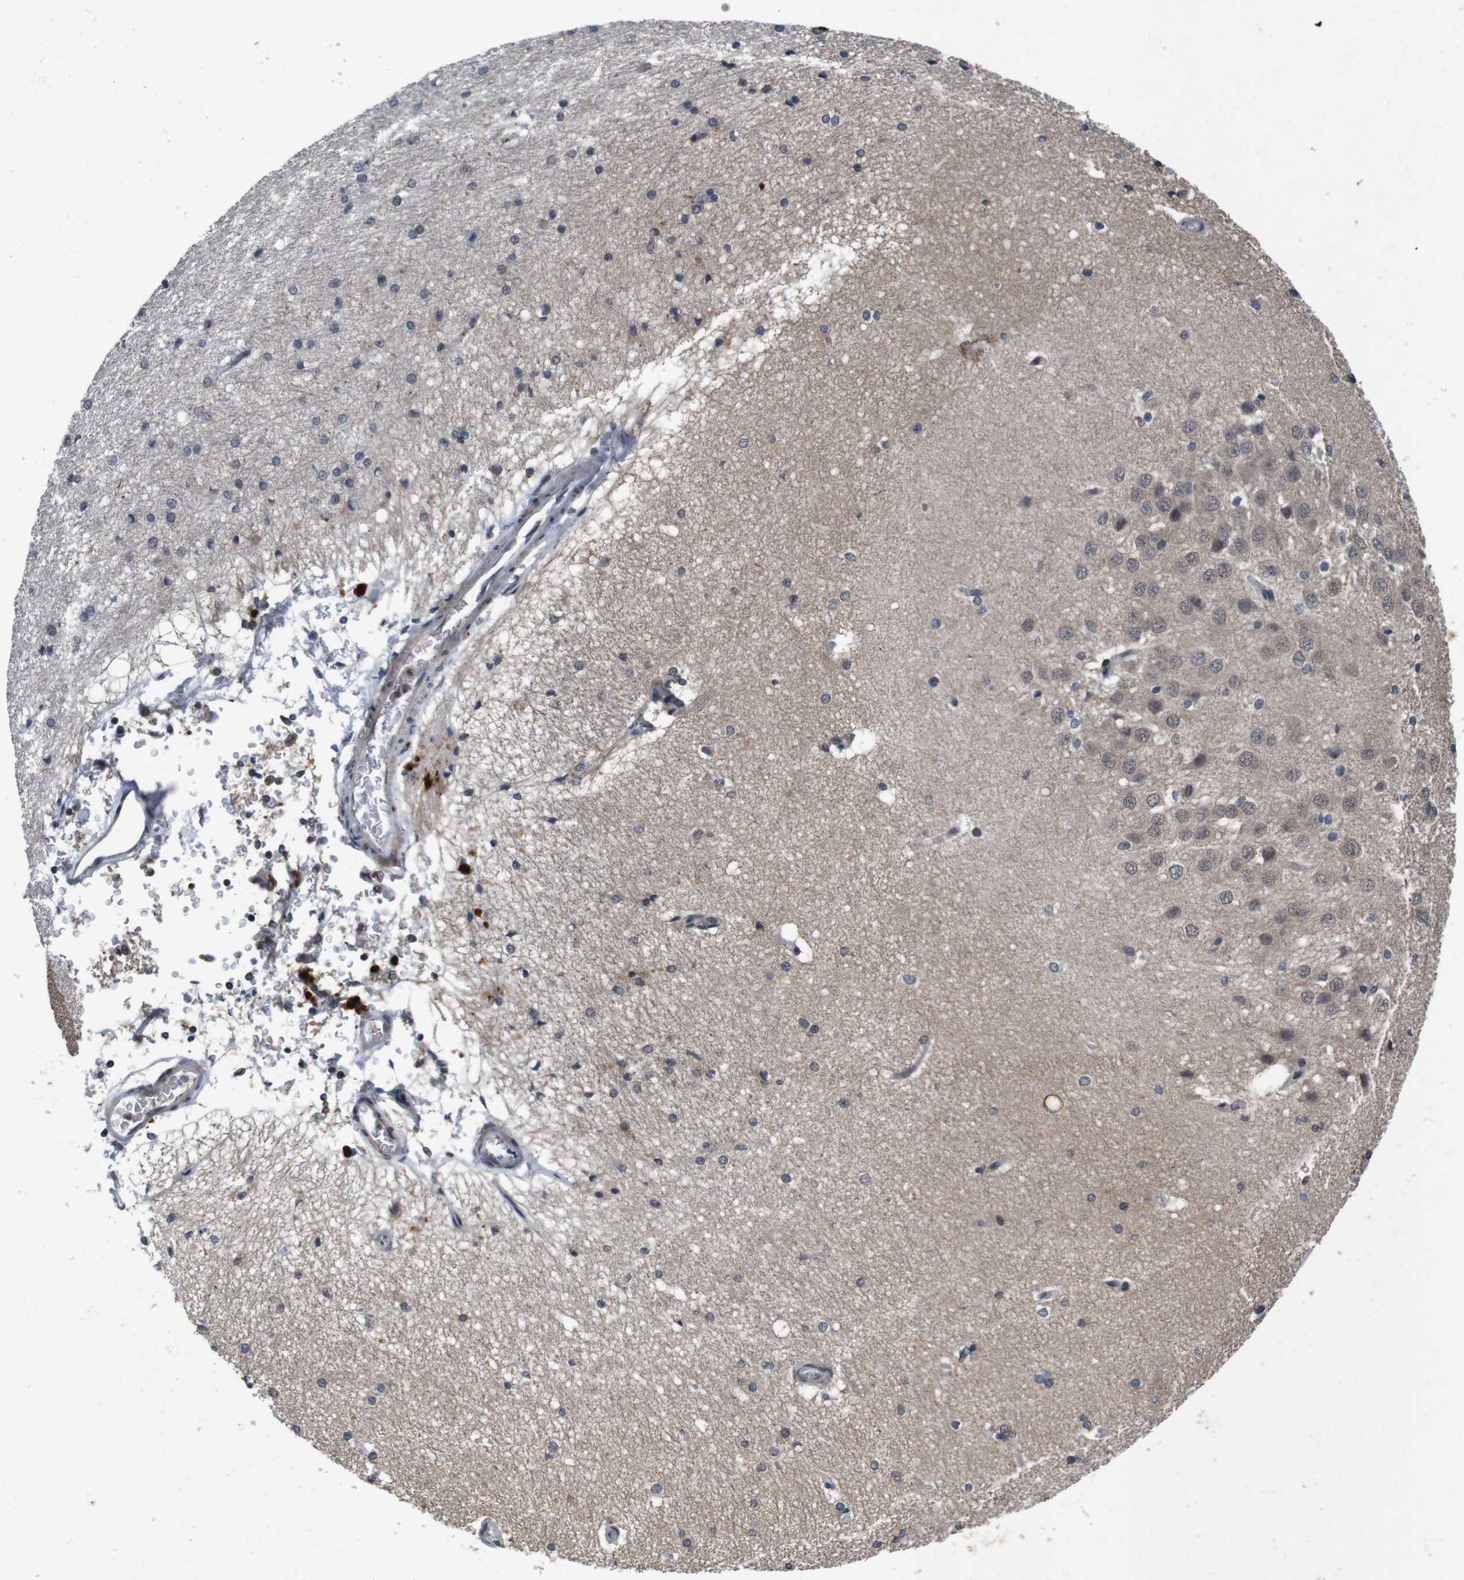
{"staining": {"intensity": "weak", "quantity": "<25%", "location": "cytoplasmic/membranous"}, "tissue": "hippocampus", "cell_type": "Glial cells", "image_type": "normal", "snomed": [{"axis": "morphology", "description": "Normal tissue, NOS"}, {"axis": "topography", "description": "Hippocampus"}], "caption": "Image shows no significant protein expression in glial cells of normal hippocampus.", "gene": "AKT3", "patient": {"sex": "female", "age": 19}}